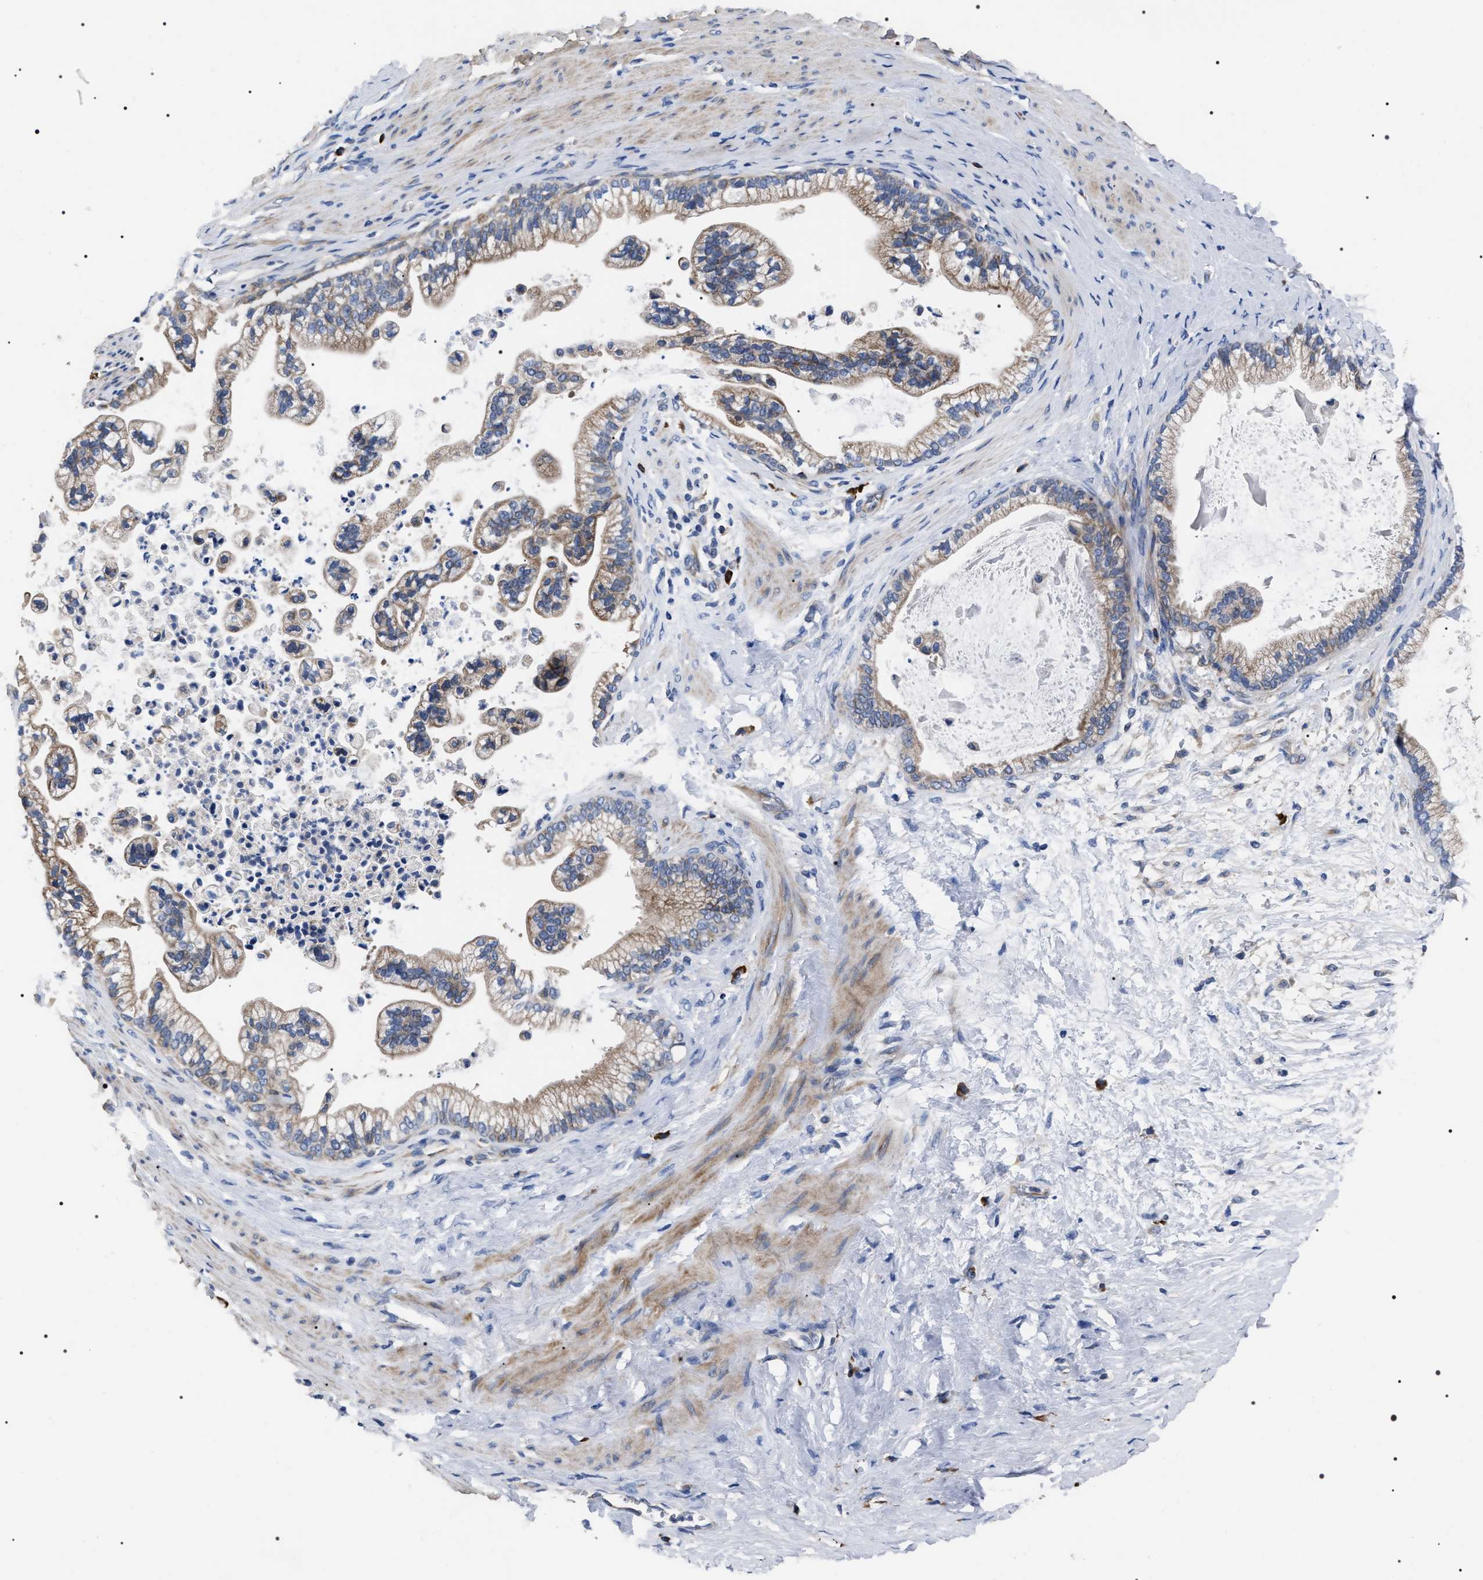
{"staining": {"intensity": "weak", "quantity": "25%-75%", "location": "cytoplasmic/membranous"}, "tissue": "pancreatic cancer", "cell_type": "Tumor cells", "image_type": "cancer", "snomed": [{"axis": "morphology", "description": "Adenocarcinoma, NOS"}, {"axis": "topography", "description": "Pancreas"}], "caption": "Immunohistochemical staining of pancreatic adenocarcinoma reveals low levels of weak cytoplasmic/membranous protein positivity in about 25%-75% of tumor cells.", "gene": "MIS18A", "patient": {"sex": "male", "age": 69}}